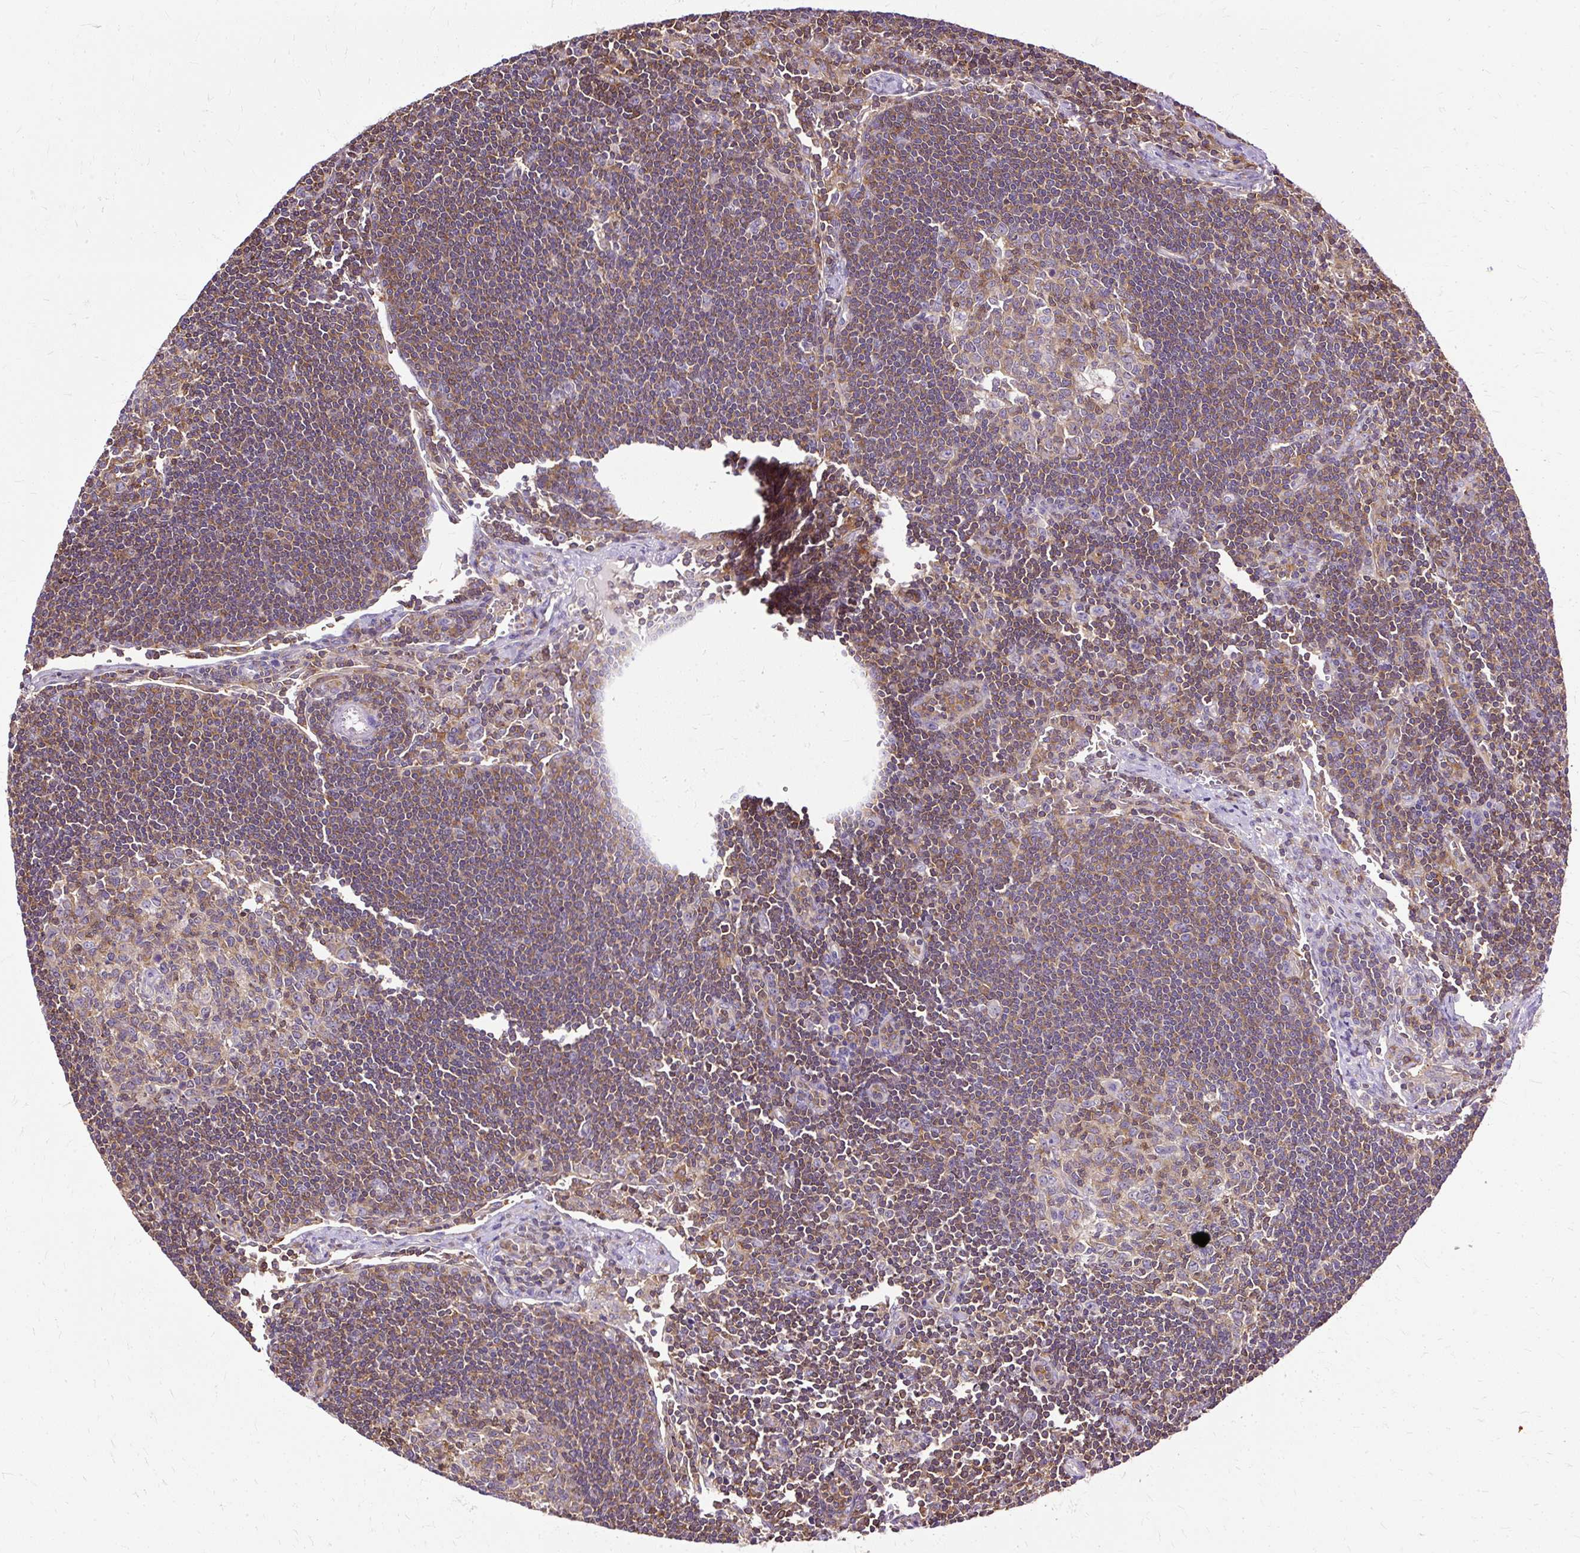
{"staining": {"intensity": "moderate", "quantity": "<25%", "location": "cytoplasmic/membranous,nuclear"}, "tissue": "lymph node", "cell_type": "Germinal center cells", "image_type": "normal", "snomed": [{"axis": "morphology", "description": "Normal tissue, NOS"}, {"axis": "topography", "description": "Lymph node"}], "caption": "IHC histopathology image of benign human lymph node stained for a protein (brown), which displays low levels of moderate cytoplasmic/membranous,nuclear staining in approximately <25% of germinal center cells.", "gene": "TWF2", "patient": {"sex": "female", "age": 29}}